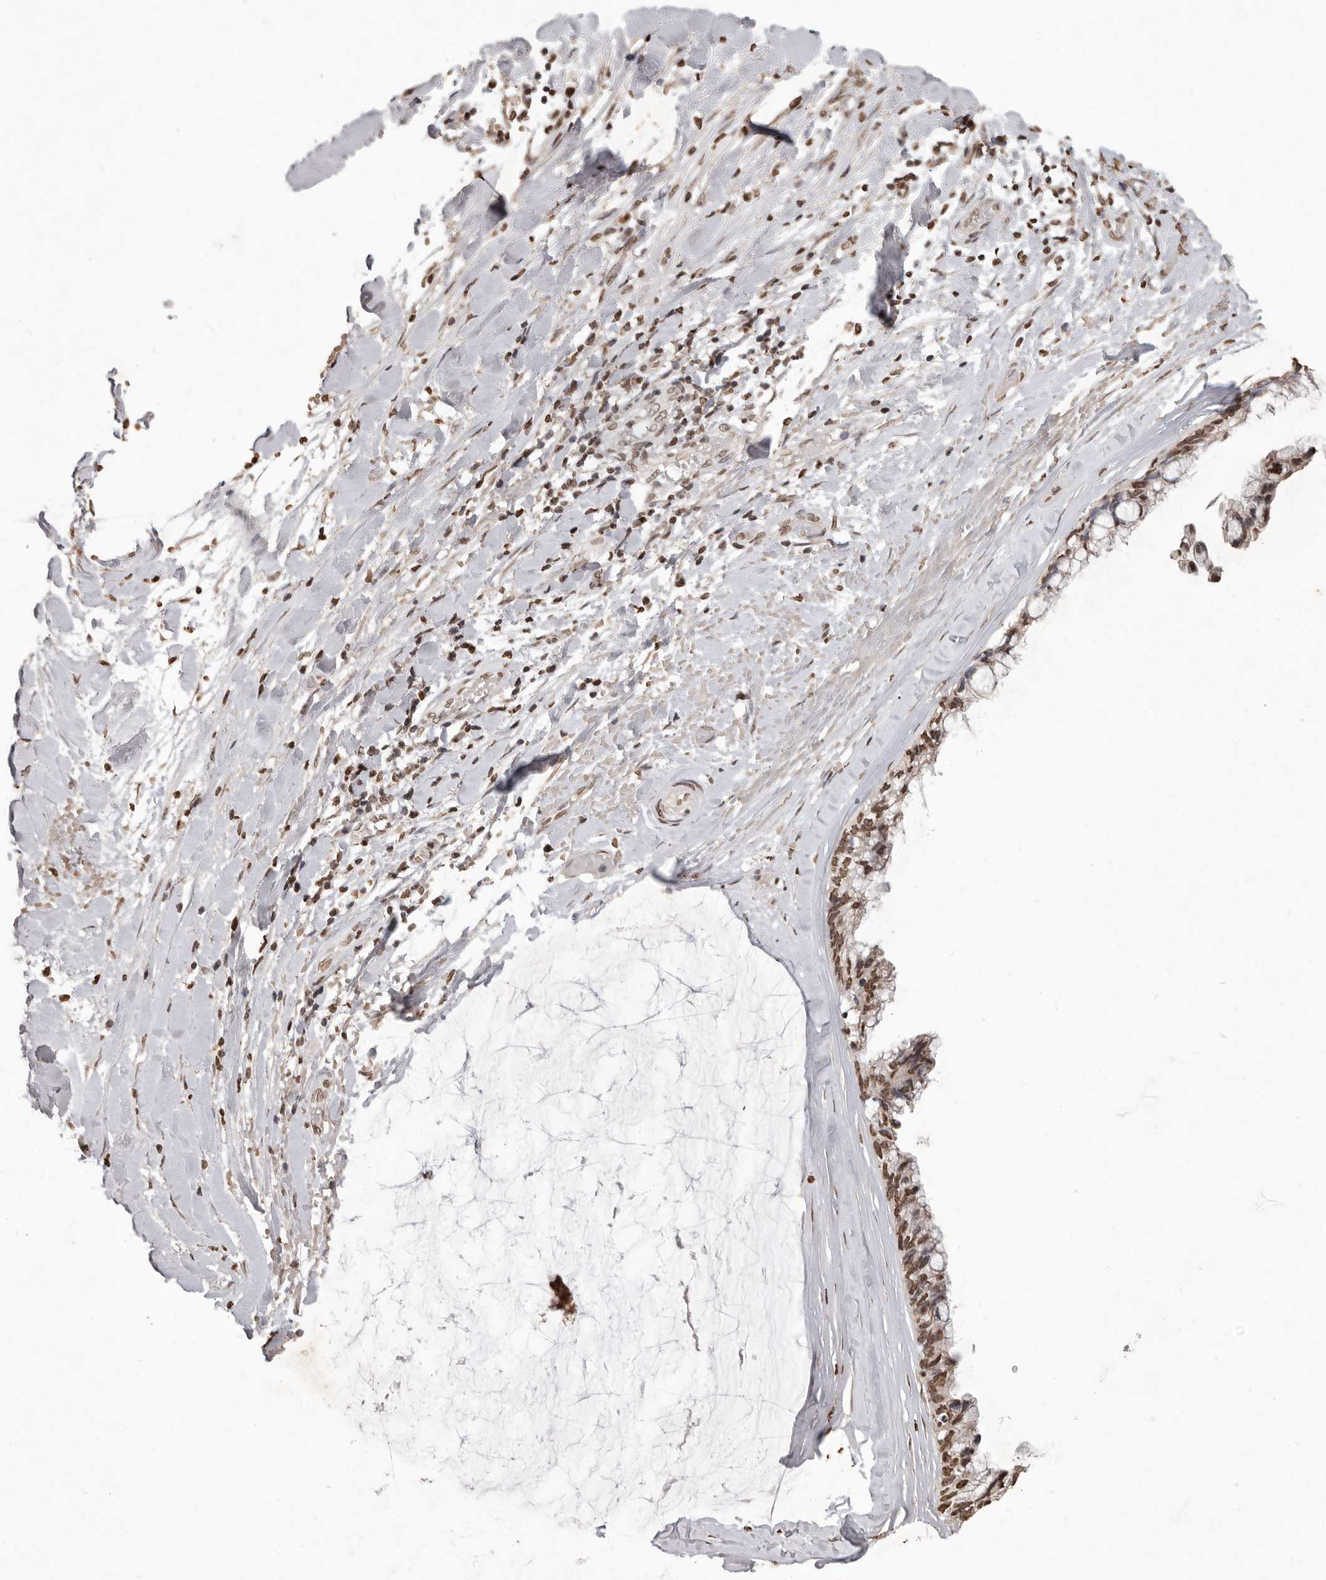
{"staining": {"intensity": "moderate", "quantity": ">75%", "location": "nuclear"}, "tissue": "ovarian cancer", "cell_type": "Tumor cells", "image_type": "cancer", "snomed": [{"axis": "morphology", "description": "Cystadenocarcinoma, mucinous, NOS"}, {"axis": "topography", "description": "Ovary"}], "caption": "Ovarian cancer stained with a brown dye shows moderate nuclear positive expression in approximately >75% of tumor cells.", "gene": "WDR45", "patient": {"sex": "female", "age": 39}}